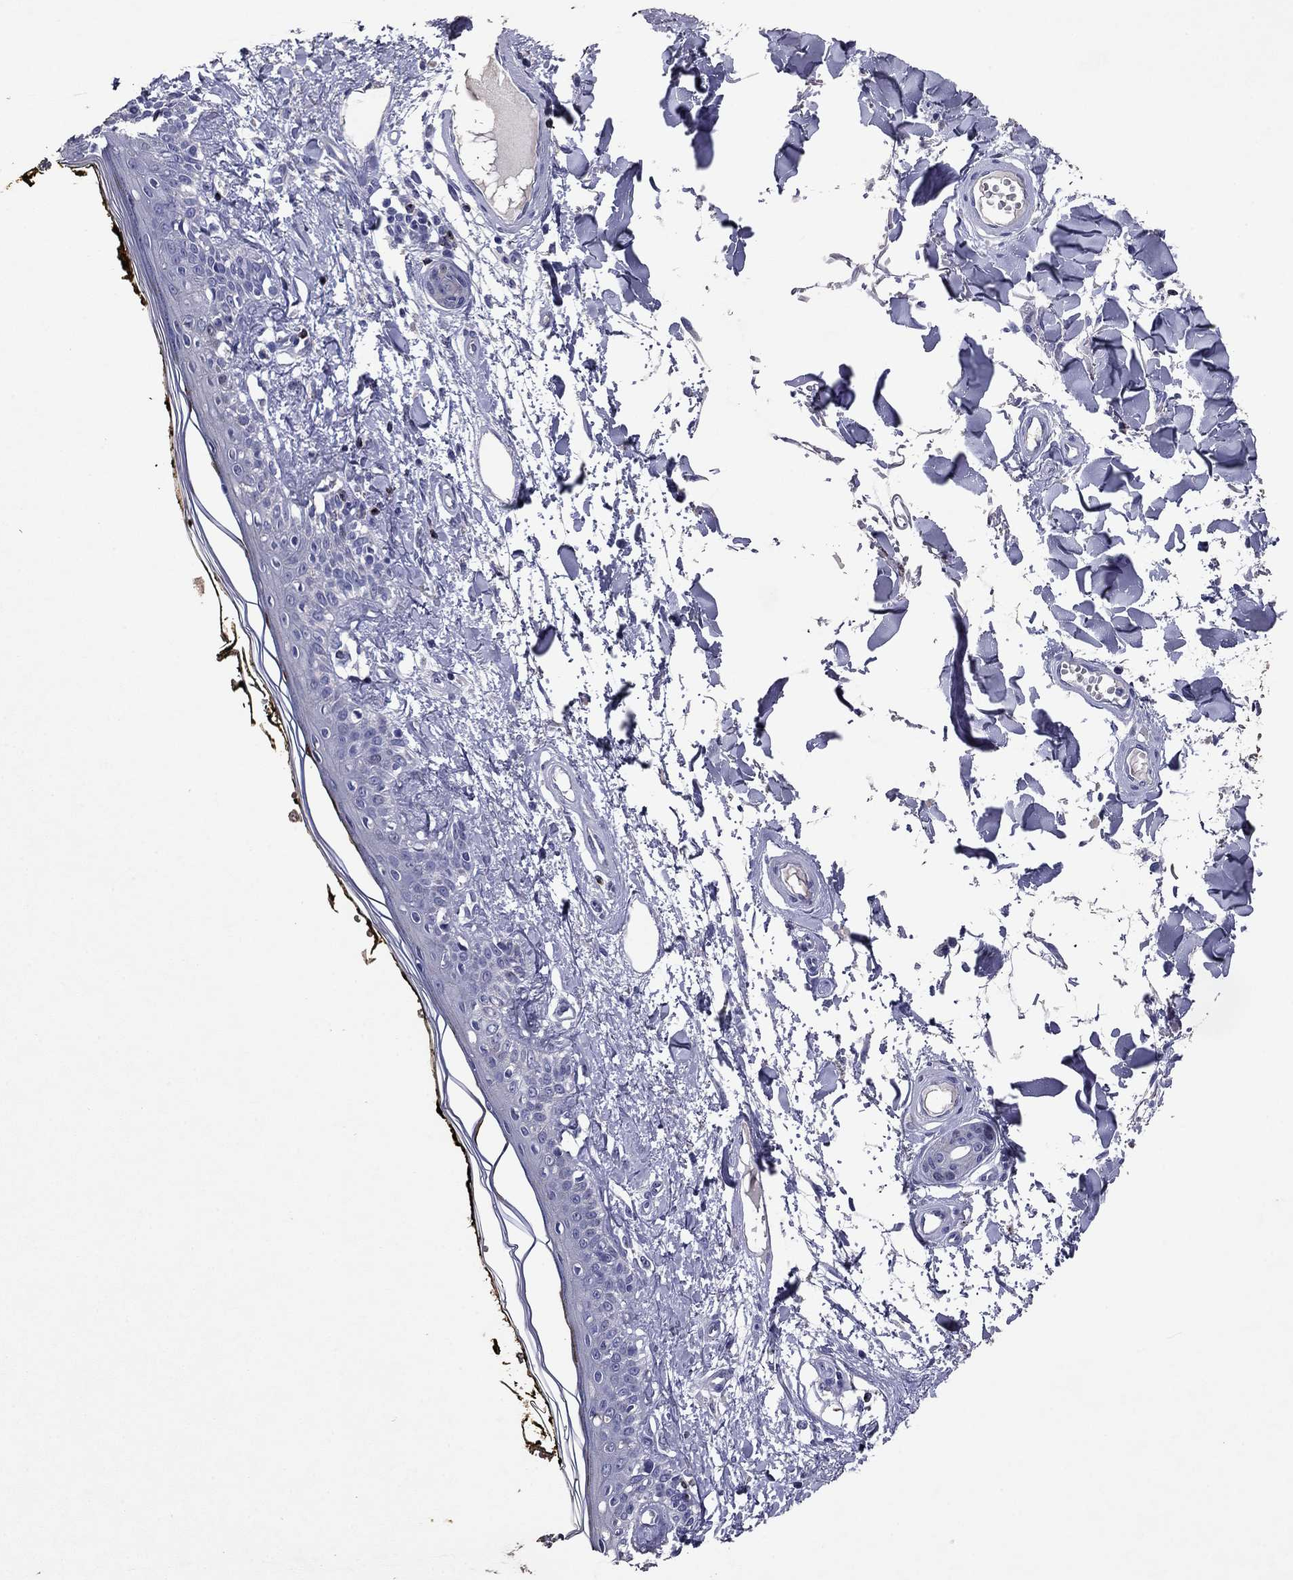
{"staining": {"intensity": "negative", "quantity": "none", "location": "none"}, "tissue": "skin", "cell_type": "Fibroblasts", "image_type": "normal", "snomed": [{"axis": "morphology", "description": "Normal tissue, NOS"}, {"axis": "topography", "description": "Skin"}], "caption": "Immunohistochemistry of benign human skin displays no expression in fibroblasts.", "gene": "GZMK", "patient": {"sex": "male", "age": 76}}